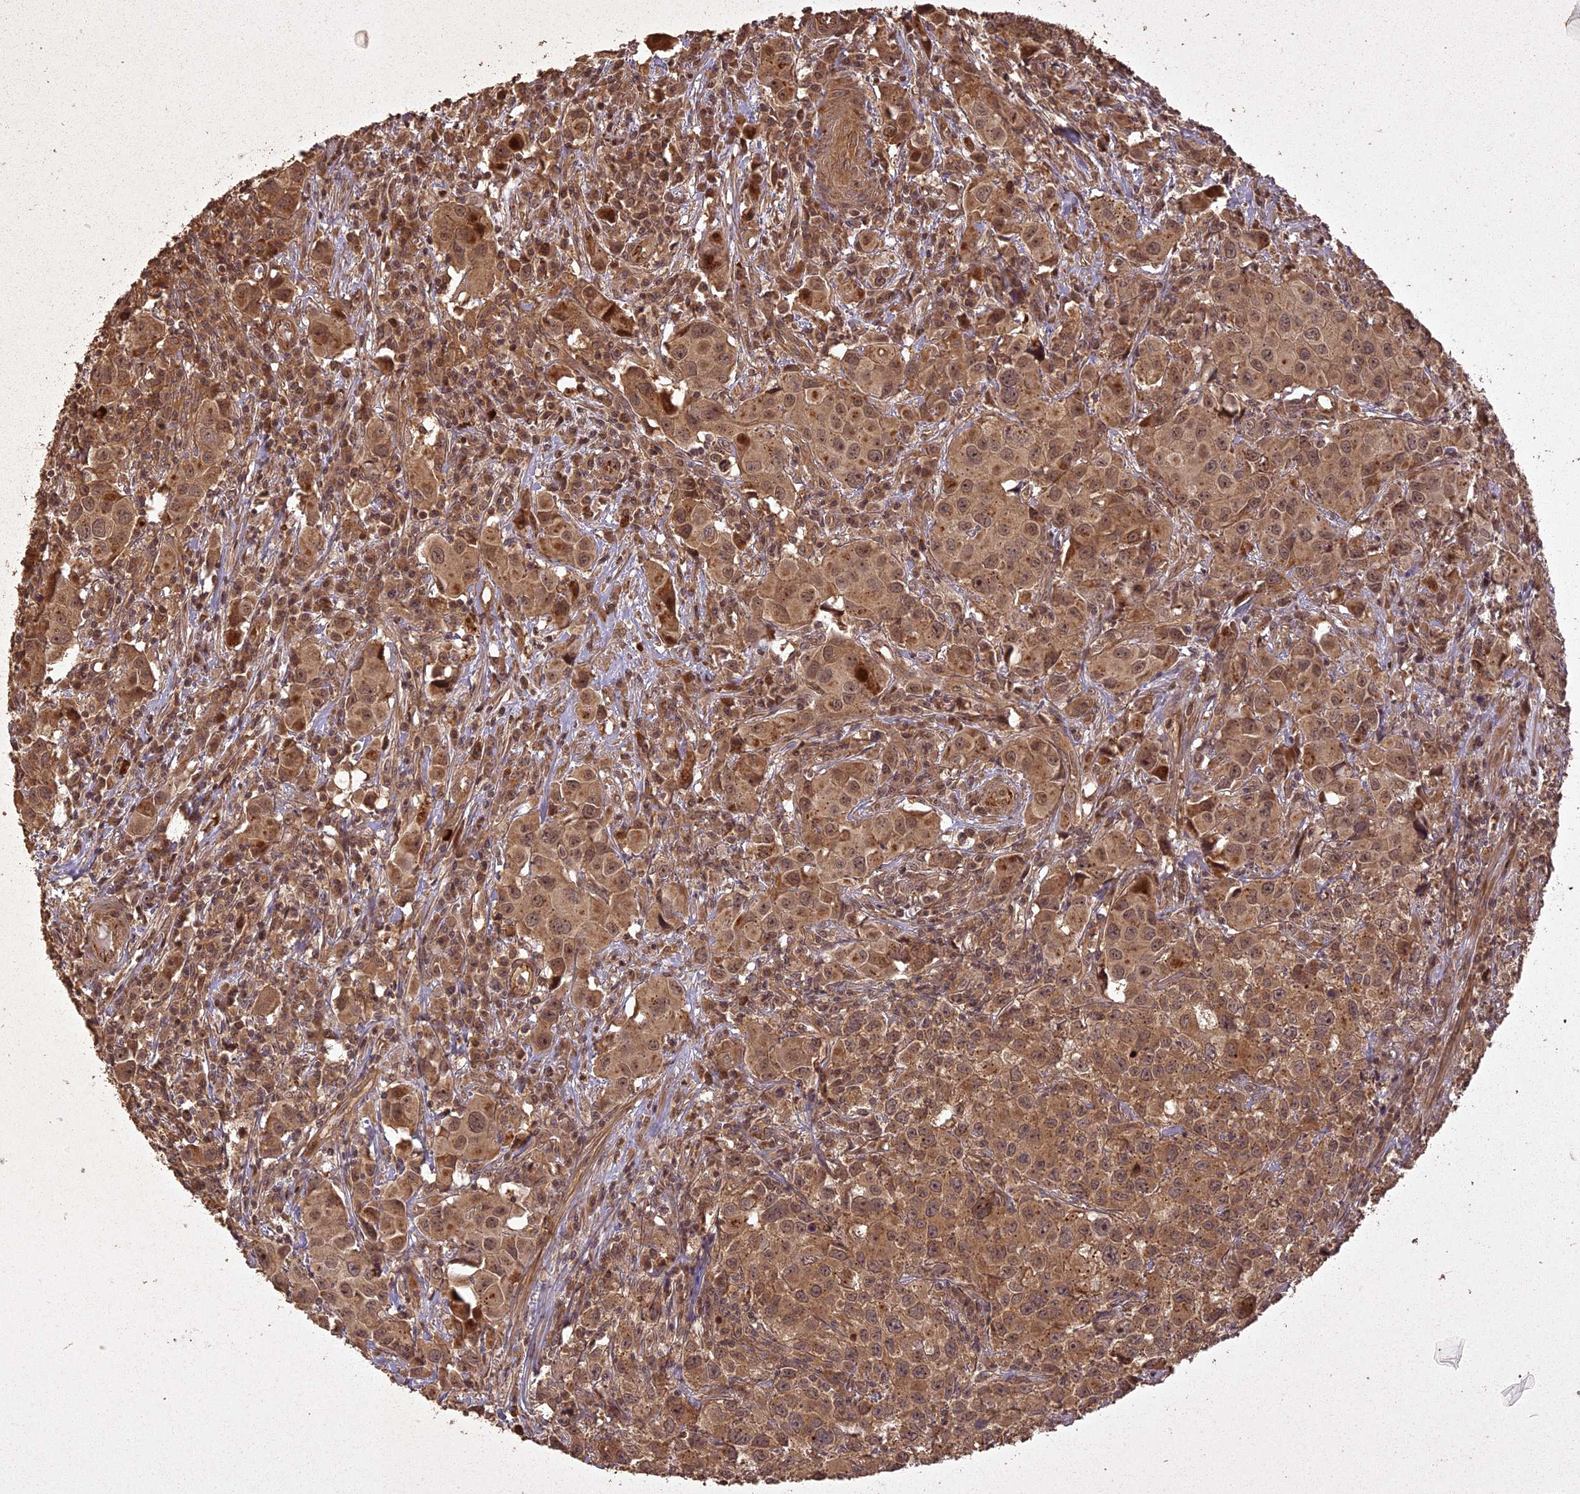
{"staining": {"intensity": "moderate", "quantity": ">75%", "location": "cytoplasmic/membranous,nuclear"}, "tissue": "urothelial cancer", "cell_type": "Tumor cells", "image_type": "cancer", "snomed": [{"axis": "morphology", "description": "Urothelial carcinoma, High grade"}, {"axis": "topography", "description": "Urinary bladder"}], "caption": "This photomicrograph exhibits IHC staining of human urothelial cancer, with medium moderate cytoplasmic/membranous and nuclear staining in about >75% of tumor cells.", "gene": "LIN37", "patient": {"sex": "female", "age": 75}}